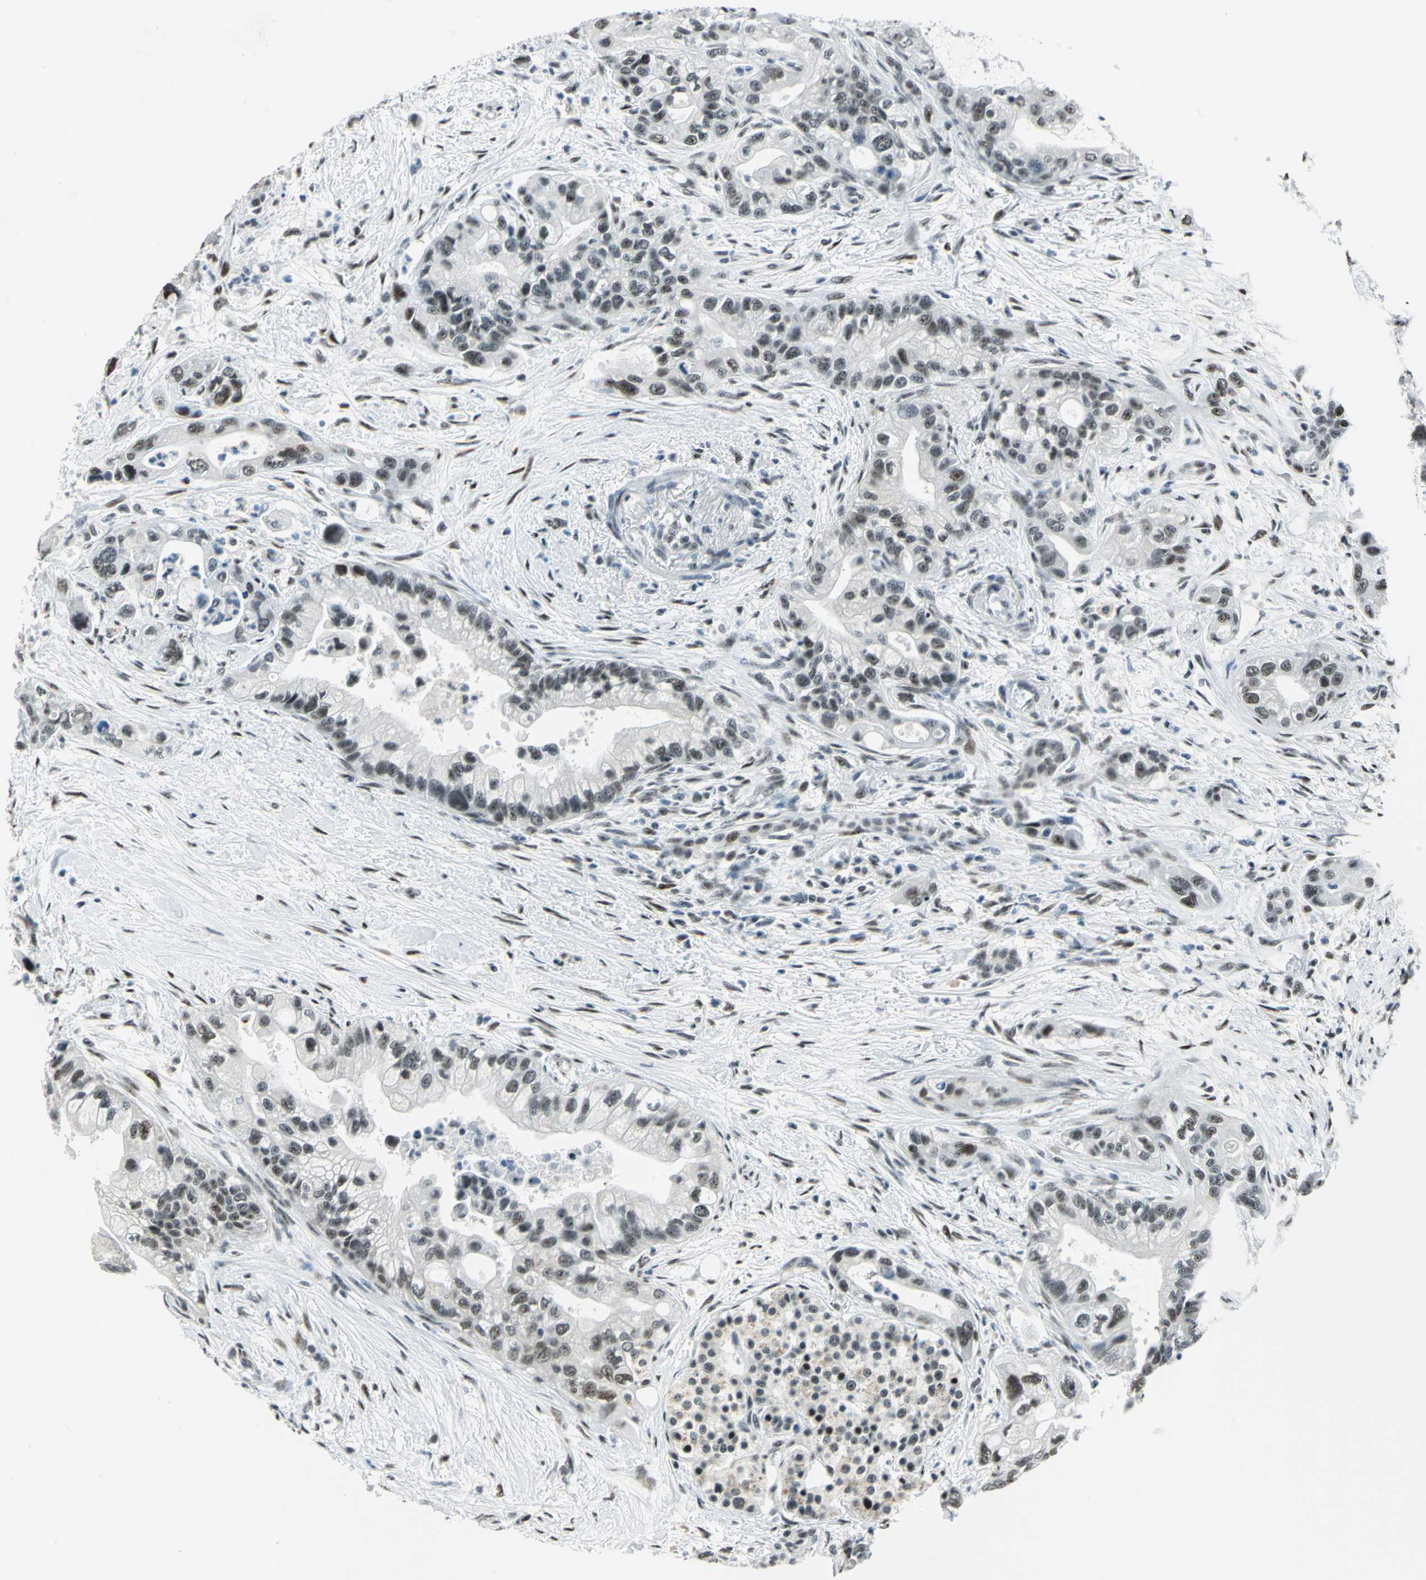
{"staining": {"intensity": "moderate", "quantity": ">75%", "location": "nuclear"}, "tissue": "pancreatic cancer", "cell_type": "Tumor cells", "image_type": "cancer", "snomed": [{"axis": "morphology", "description": "Adenocarcinoma, NOS"}, {"axis": "topography", "description": "Pancreas"}], "caption": "IHC (DAB) staining of human pancreatic adenocarcinoma reveals moderate nuclear protein expression in about >75% of tumor cells. (IHC, brightfield microscopy, high magnification).", "gene": "KAT6B", "patient": {"sex": "male", "age": 70}}